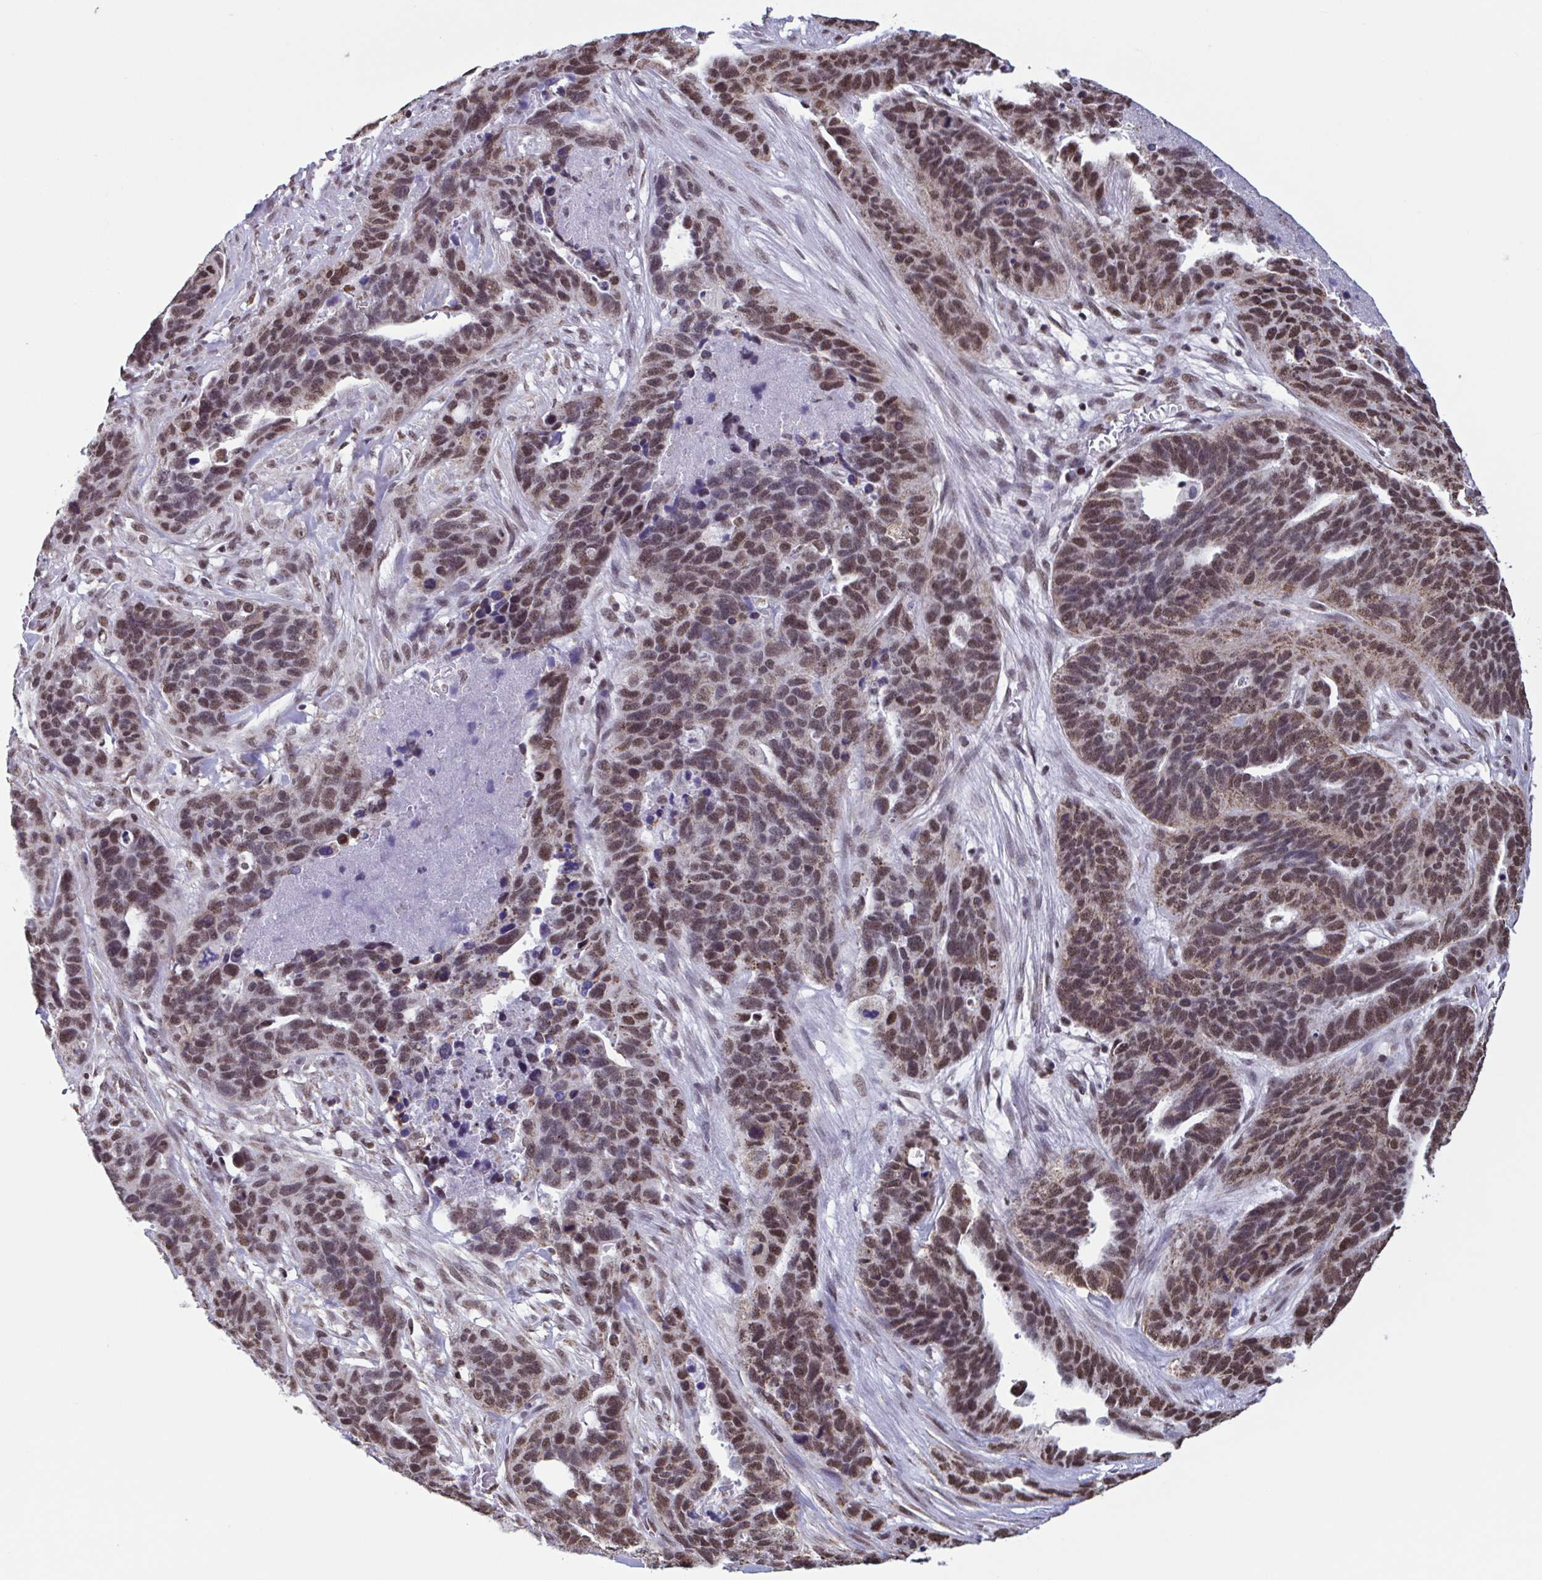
{"staining": {"intensity": "moderate", "quantity": "25%-75%", "location": "cytoplasmic/membranous,nuclear"}, "tissue": "ovarian cancer", "cell_type": "Tumor cells", "image_type": "cancer", "snomed": [{"axis": "morphology", "description": "Cystadenocarcinoma, serous, NOS"}, {"axis": "topography", "description": "Ovary"}], "caption": "This is a photomicrograph of immunohistochemistry staining of serous cystadenocarcinoma (ovarian), which shows moderate staining in the cytoplasmic/membranous and nuclear of tumor cells.", "gene": "TIMM21", "patient": {"sex": "female", "age": 64}}